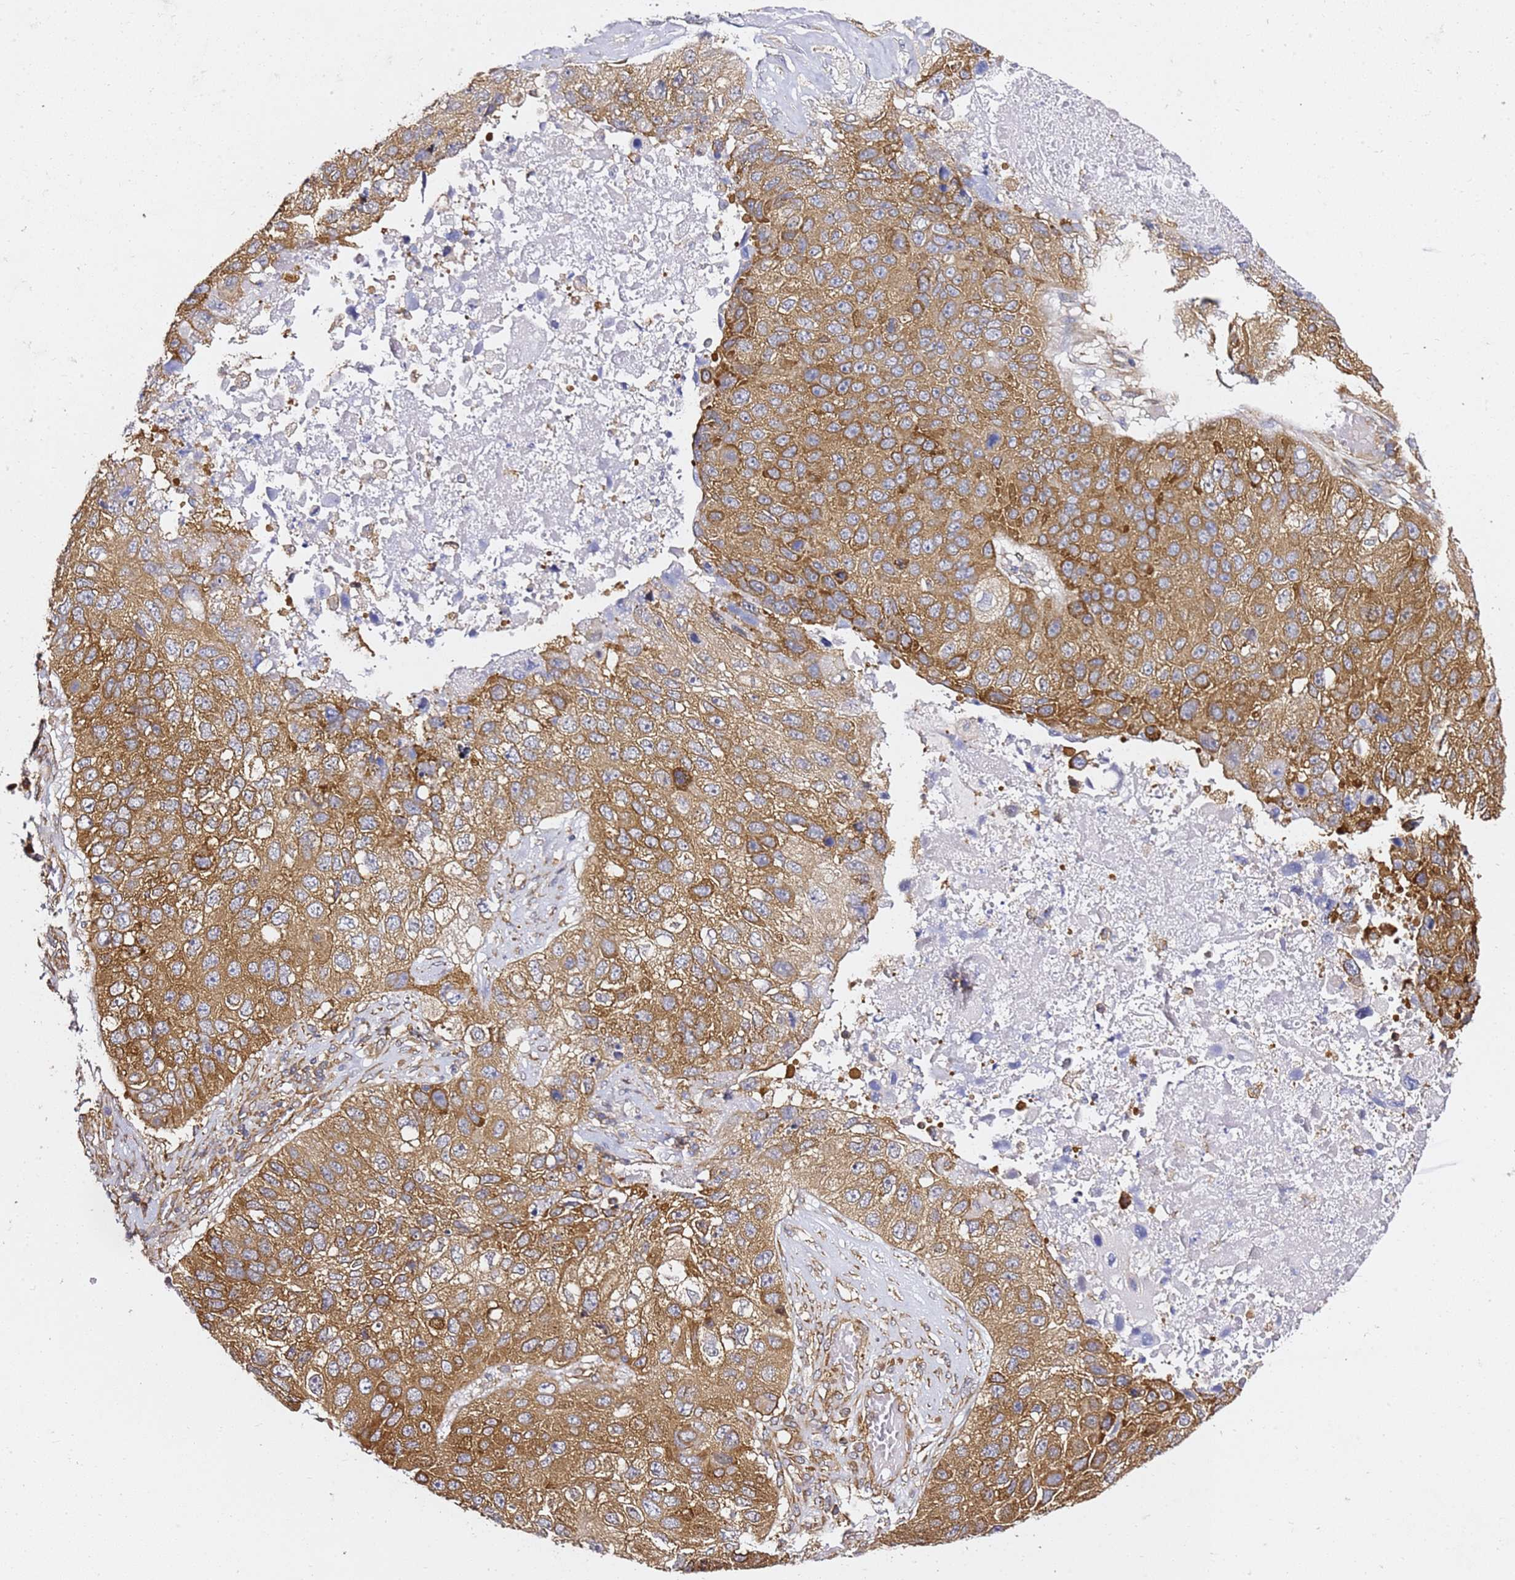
{"staining": {"intensity": "moderate", "quantity": ">75%", "location": "cytoplasmic/membranous"}, "tissue": "lung cancer", "cell_type": "Tumor cells", "image_type": "cancer", "snomed": [{"axis": "morphology", "description": "Squamous cell carcinoma, NOS"}, {"axis": "topography", "description": "Lung"}], "caption": "Lung squamous cell carcinoma stained with a brown dye shows moderate cytoplasmic/membranous positive expression in about >75% of tumor cells.", "gene": "TPST1", "patient": {"sex": "male", "age": 61}}